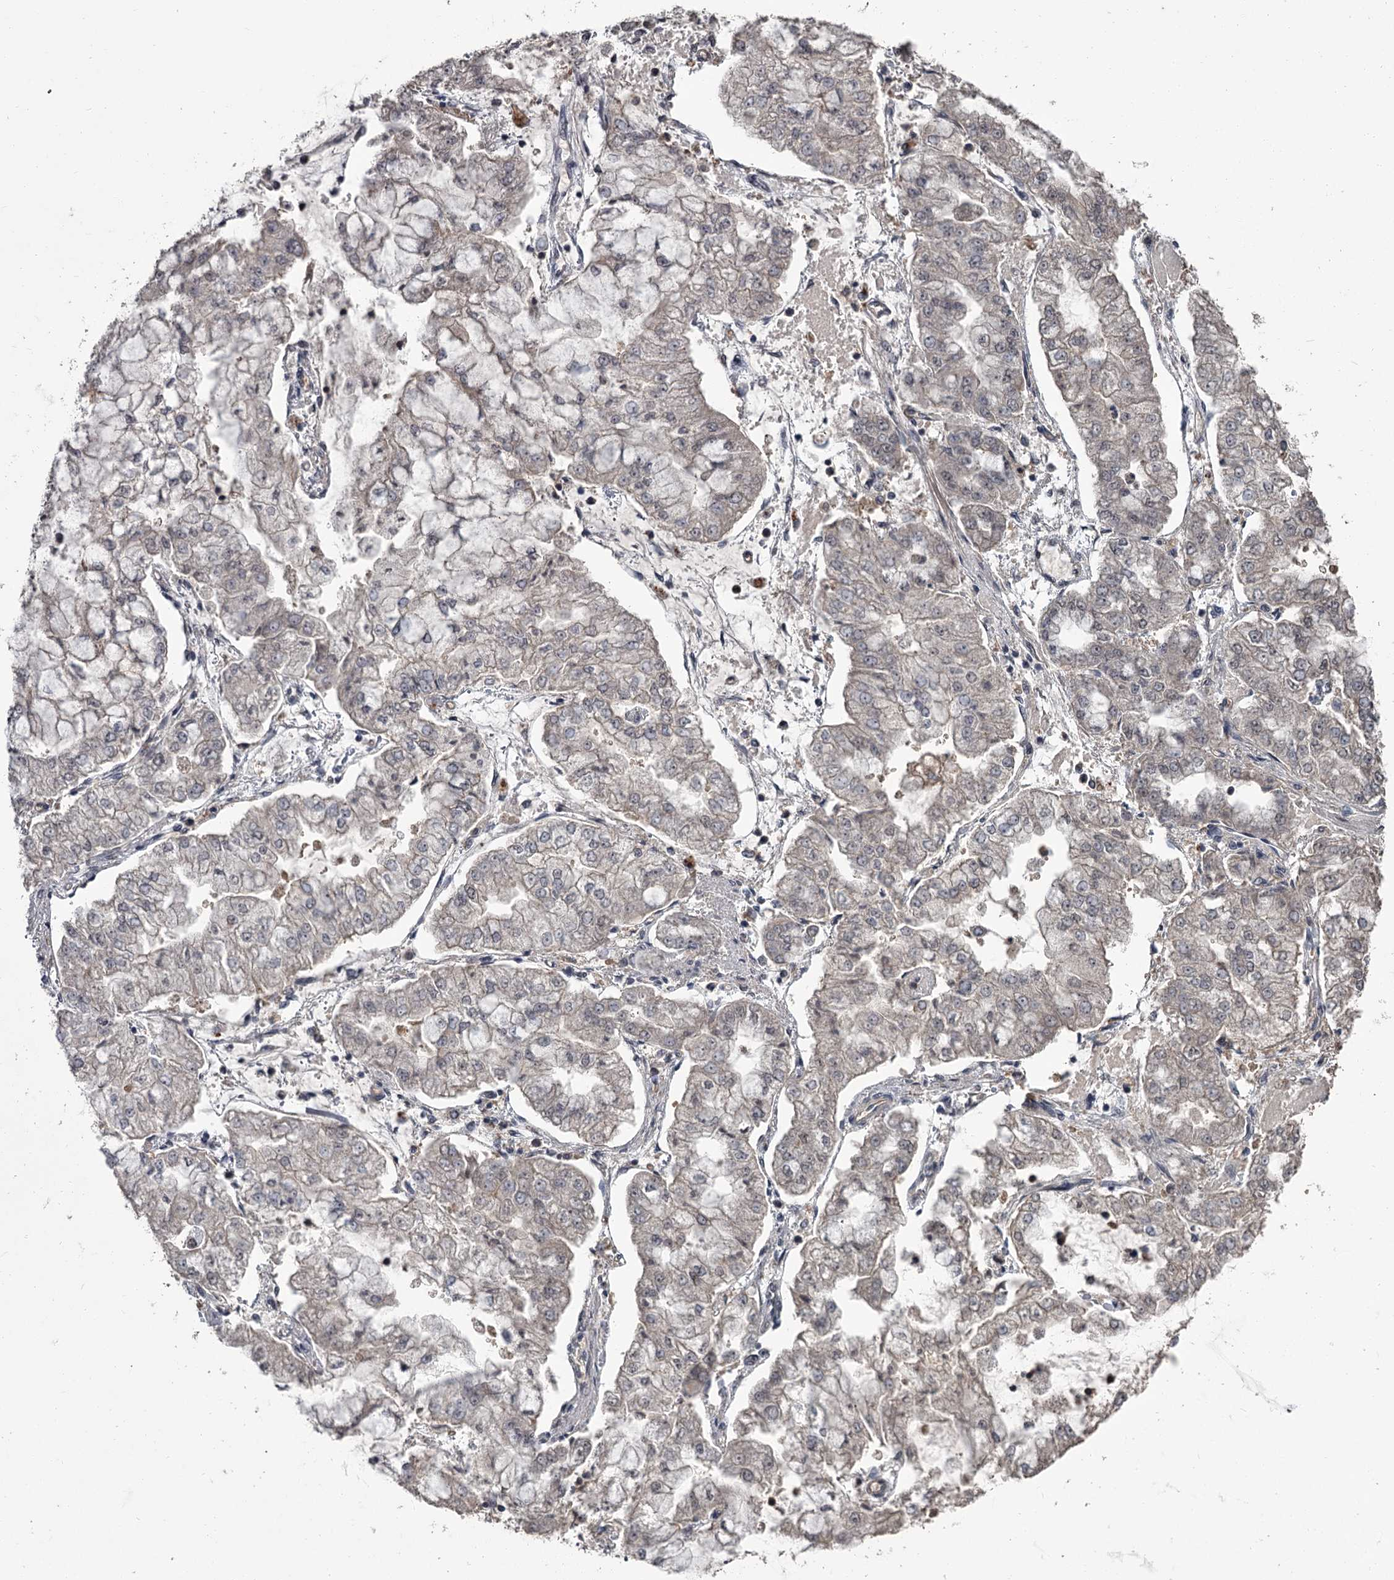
{"staining": {"intensity": "weak", "quantity": "<25%", "location": "cytoplasmic/membranous,nuclear"}, "tissue": "stomach cancer", "cell_type": "Tumor cells", "image_type": "cancer", "snomed": [{"axis": "morphology", "description": "Adenocarcinoma, NOS"}, {"axis": "topography", "description": "Stomach"}], "caption": "The photomicrograph shows no significant positivity in tumor cells of stomach cancer.", "gene": "PRPF40B", "patient": {"sex": "male", "age": 76}}